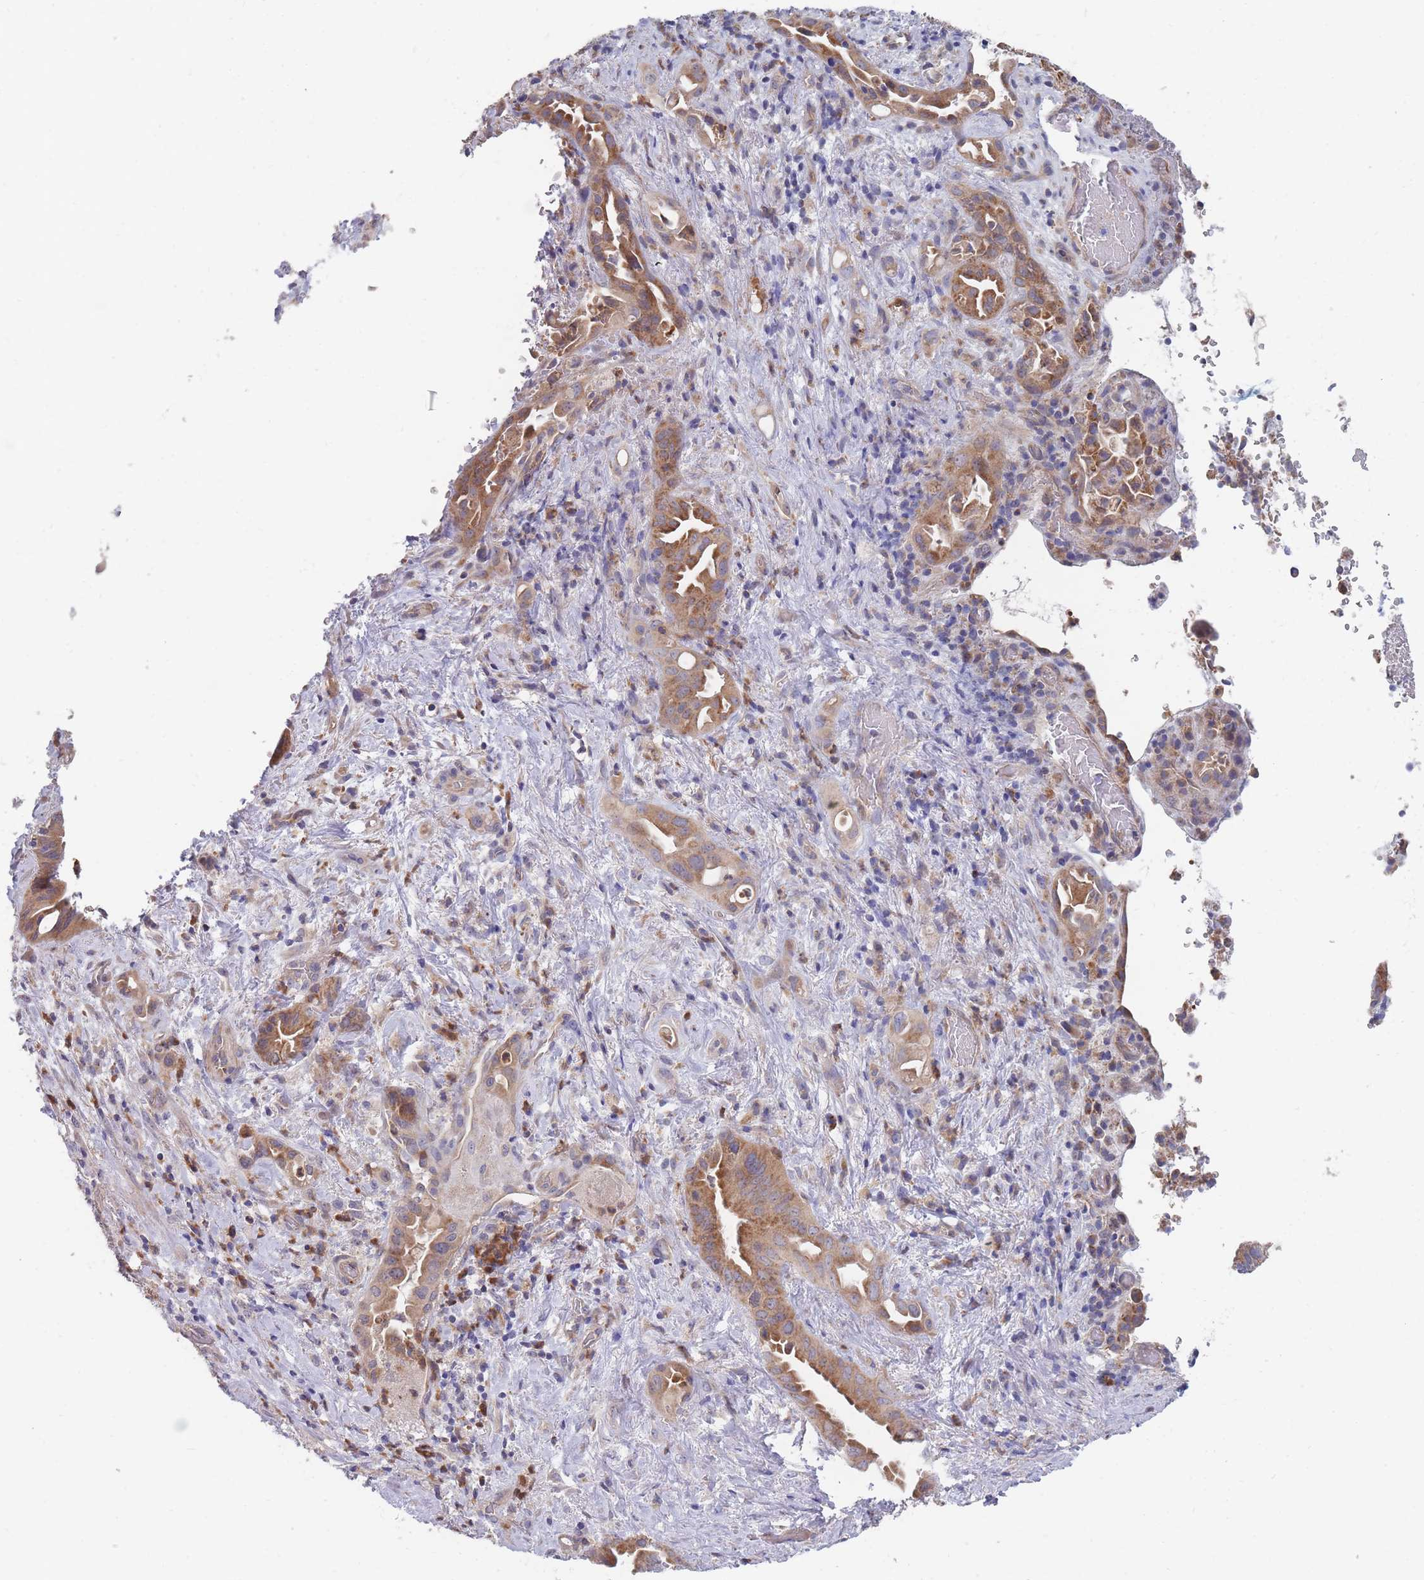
{"staining": {"intensity": "moderate", "quantity": ">75%", "location": "cytoplasmic/membranous"}, "tissue": "liver cancer", "cell_type": "Tumor cells", "image_type": "cancer", "snomed": [{"axis": "morphology", "description": "Cholangiocarcinoma"}, {"axis": "topography", "description": "Liver"}], "caption": "Moderate cytoplasmic/membranous expression is appreciated in approximately >75% of tumor cells in liver cholangiocarcinoma. (DAB (3,3'-diaminobenzidine) IHC with brightfield microscopy, high magnification).", "gene": "NUB1", "patient": {"sex": "female", "age": 68}}